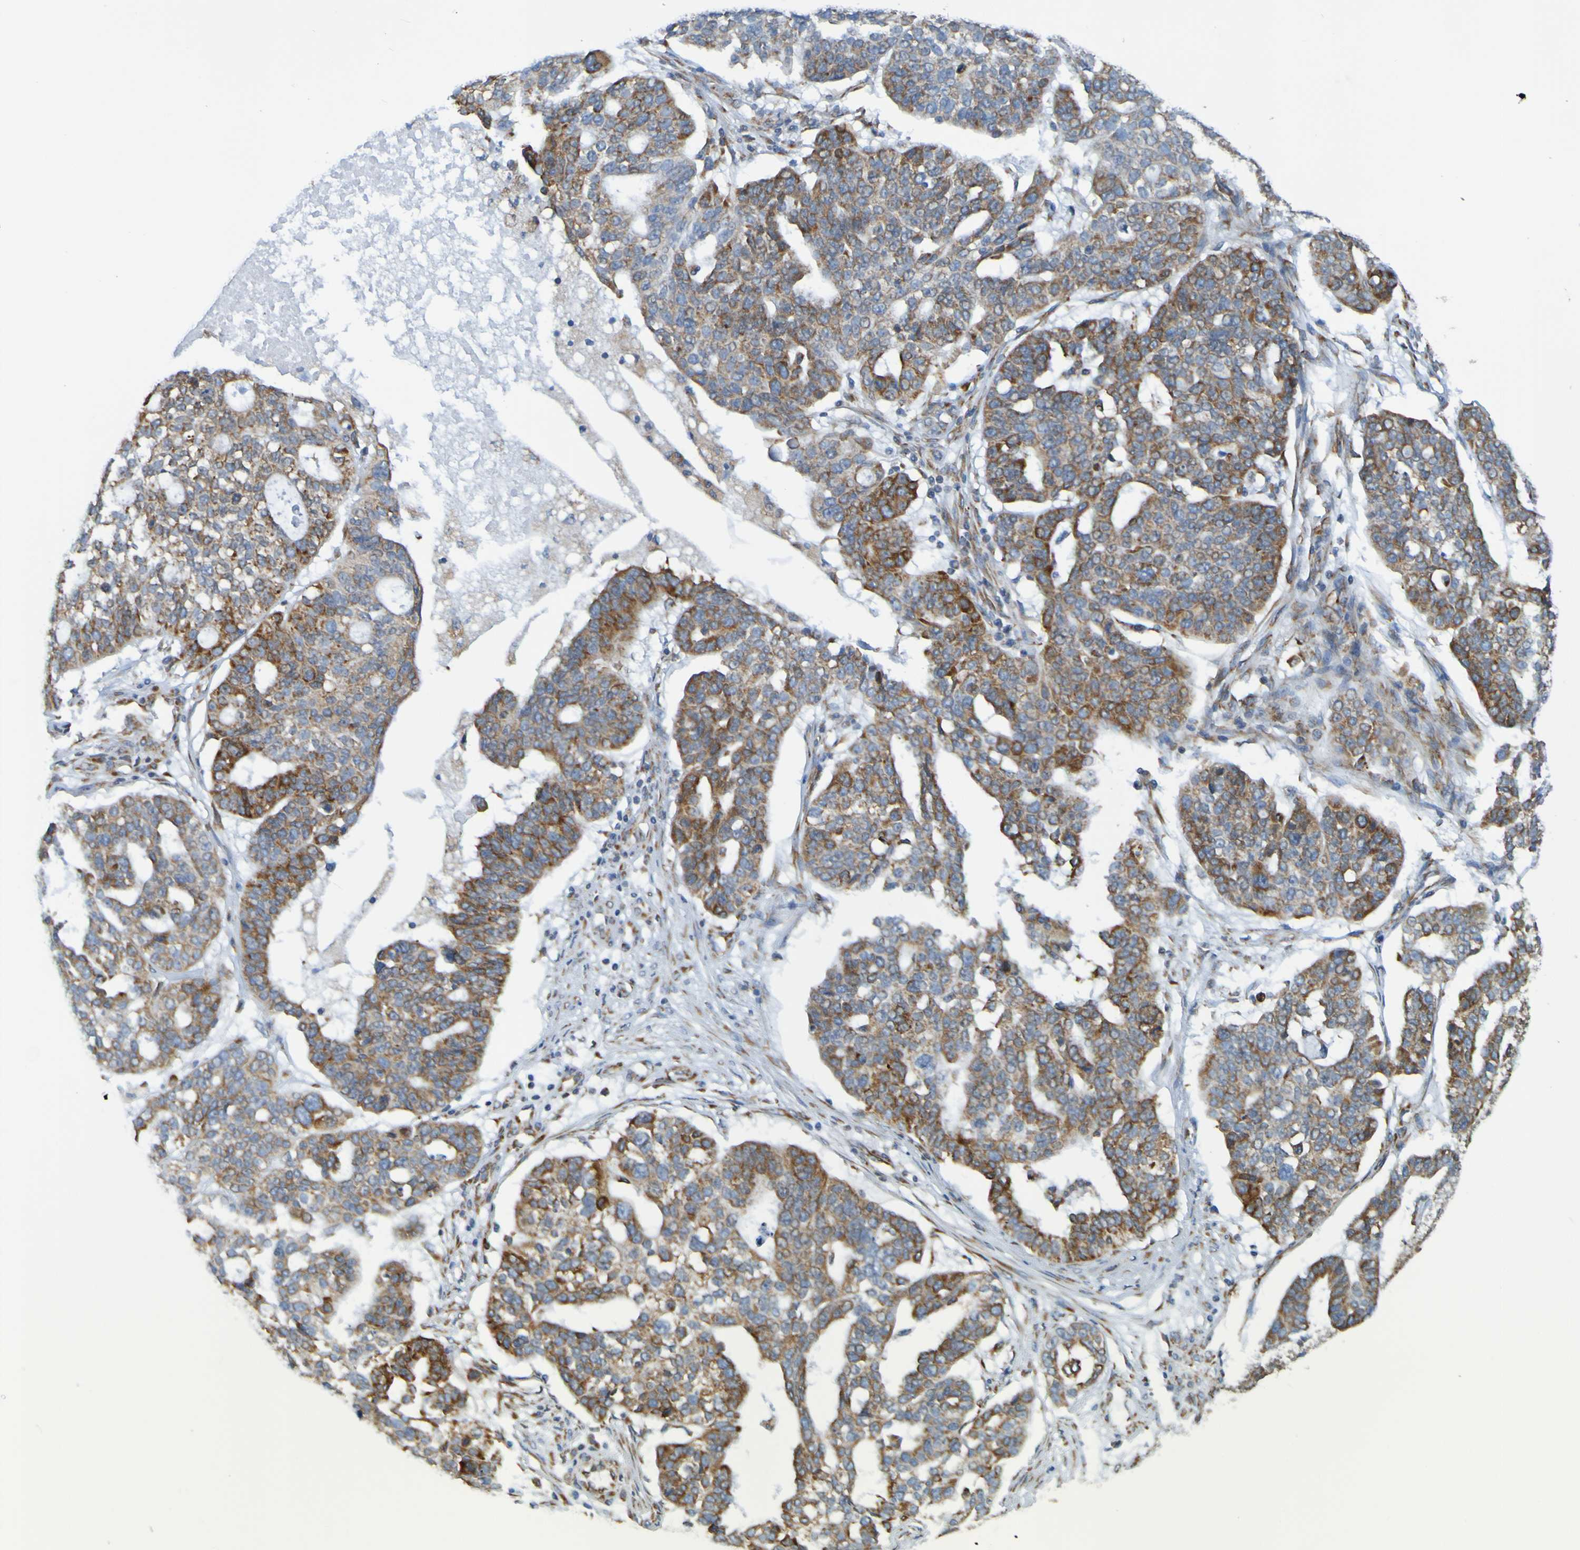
{"staining": {"intensity": "weak", "quantity": ">75%", "location": "cytoplasmic/membranous"}, "tissue": "ovarian cancer", "cell_type": "Tumor cells", "image_type": "cancer", "snomed": [{"axis": "morphology", "description": "Cystadenocarcinoma, serous, NOS"}, {"axis": "topography", "description": "Ovary"}], "caption": "Serous cystadenocarcinoma (ovarian) was stained to show a protein in brown. There is low levels of weak cytoplasmic/membranous expression in approximately >75% of tumor cells.", "gene": "SSR1", "patient": {"sex": "female", "age": 59}}